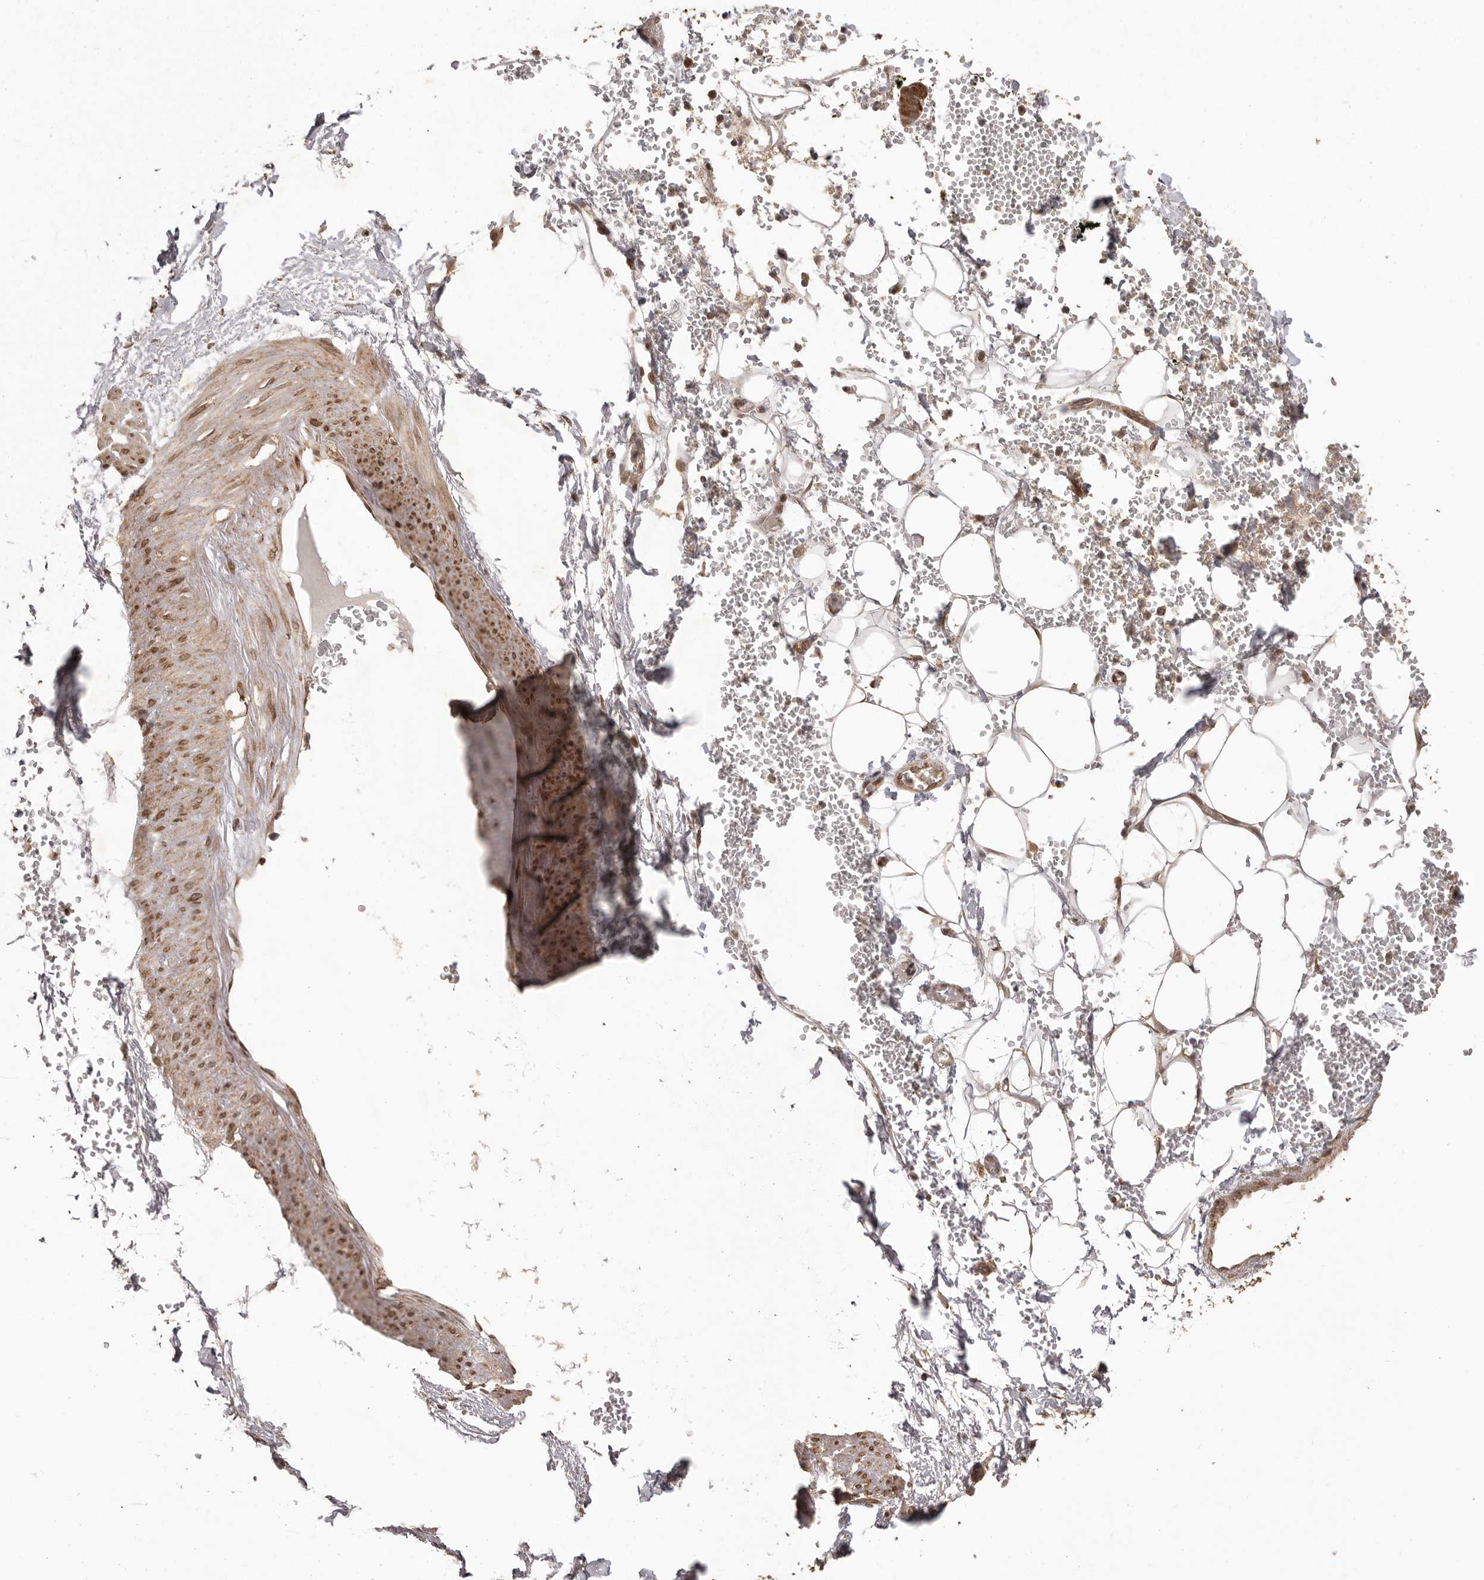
{"staining": {"intensity": "weak", "quantity": ">75%", "location": "cytoplasmic/membranous"}, "tissue": "adipose tissue", "cell_type": "Adipocytes", "image_type": "normal", "snomed": [{"axis": "morphology", "description": "Normal tissue, NOS"}, {"axis": "morphology", "description": "Adenocarcinoma, NOS"}, {"axis": "topography", "description": "Pancreas"}, {"axis": "topography", "description": "Peripheral nerve tissue"}], "caption": "Immunohistochemical staining of benign human adipose tissue shows weak cytoplasmic/membranous protein expression in about >75% of adipocytes. (DAB (3,3'-diaminobenzidine) IHC with brightfield microscopy, high magnification).", "gene": "CHRM2", "patient": {"sex": "male", "age": 59}}